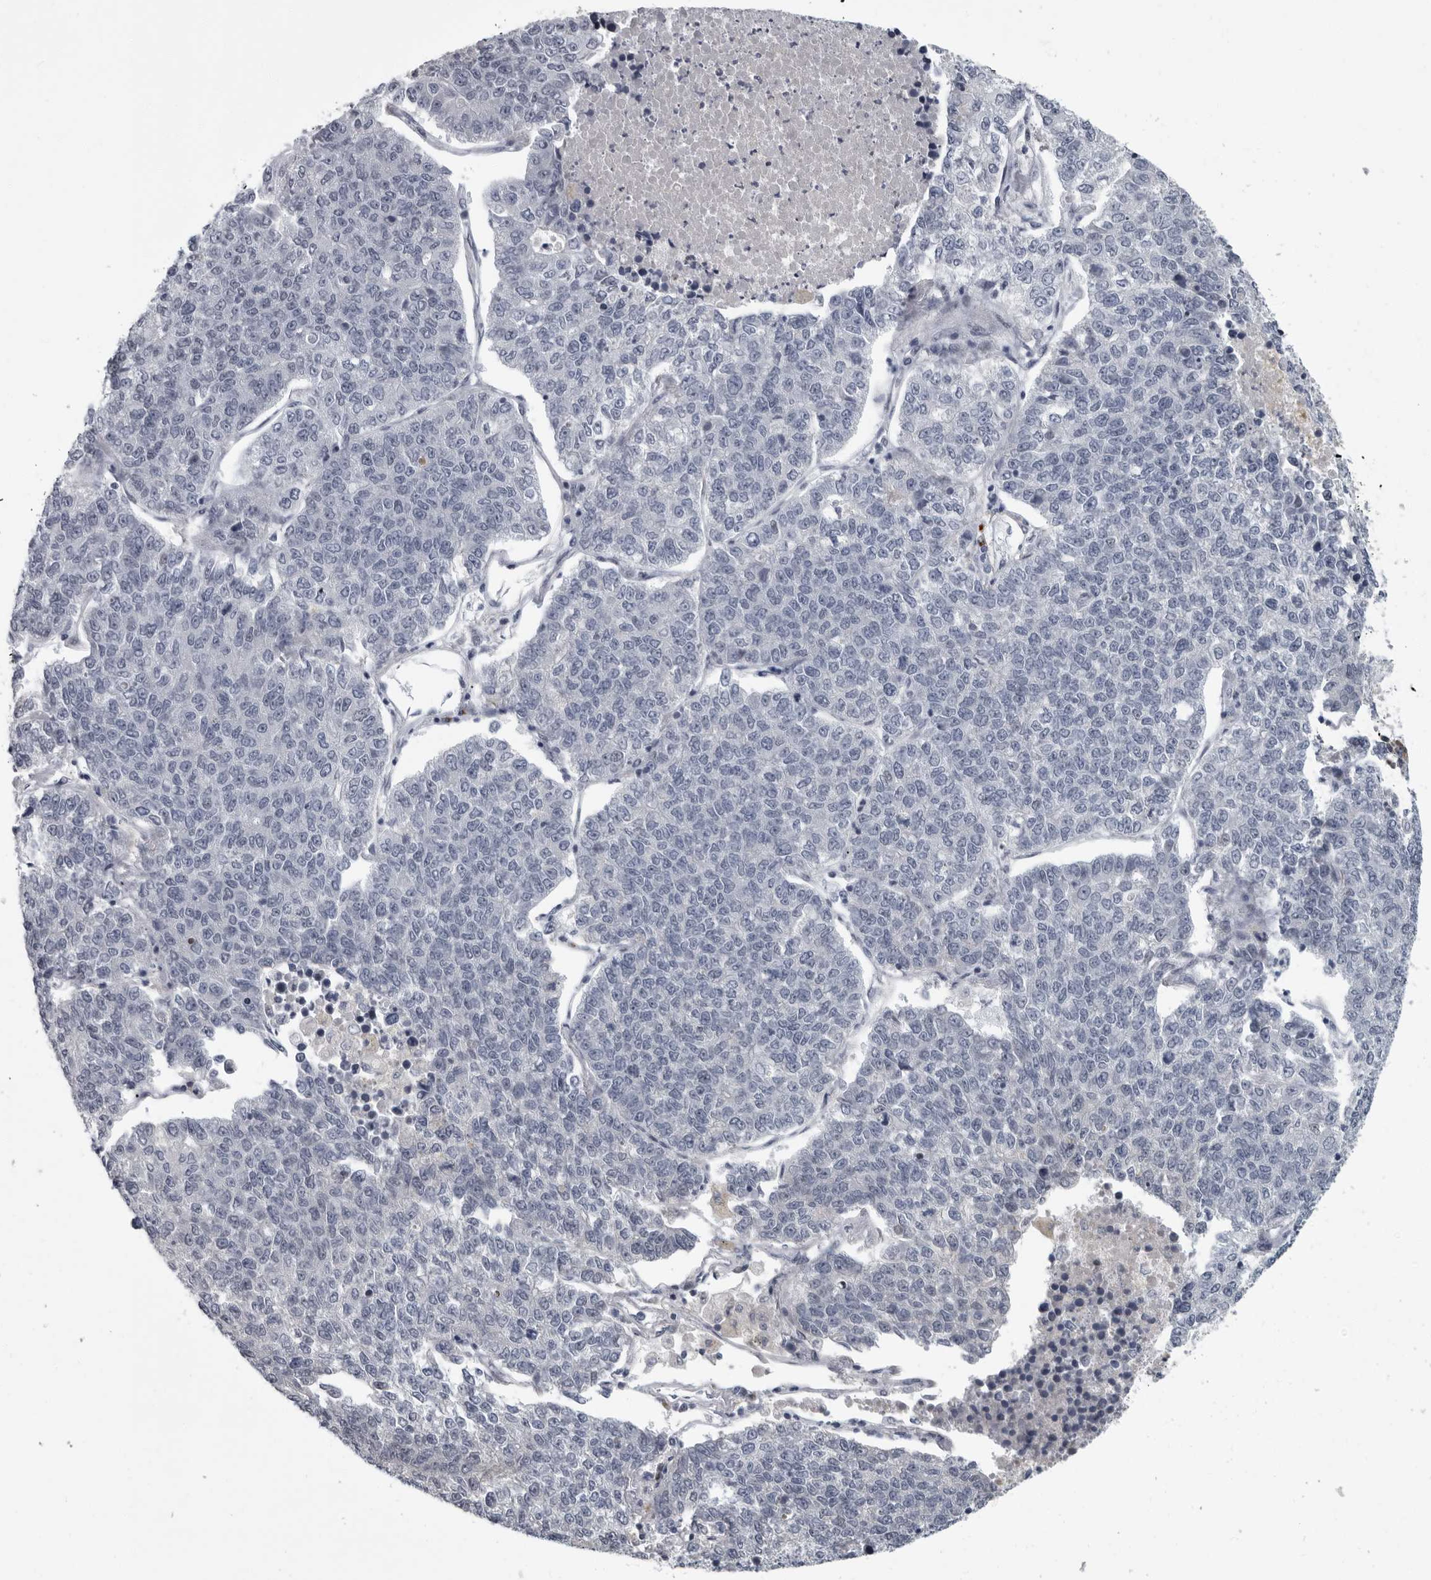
{"staining": {"intensity": "negative", "quantity": "none", "location": "none"}, "tissue": "lung cancer", "cell_type": "Tumor cells", "image_type": "cancer", "snomed": [{"axis": "morphology", "description": "Adenocarcinoma, NOS"}, {"axis": "topography", "description": "Lung"}], "caption": "Immunohistochemistry image of human lung adenocarcinoma stained for a protein (brown), which exhibits no positivity in tumor cells.", "gene": "SLC25A39", "patient": {"sex": "male", "age": 49}}